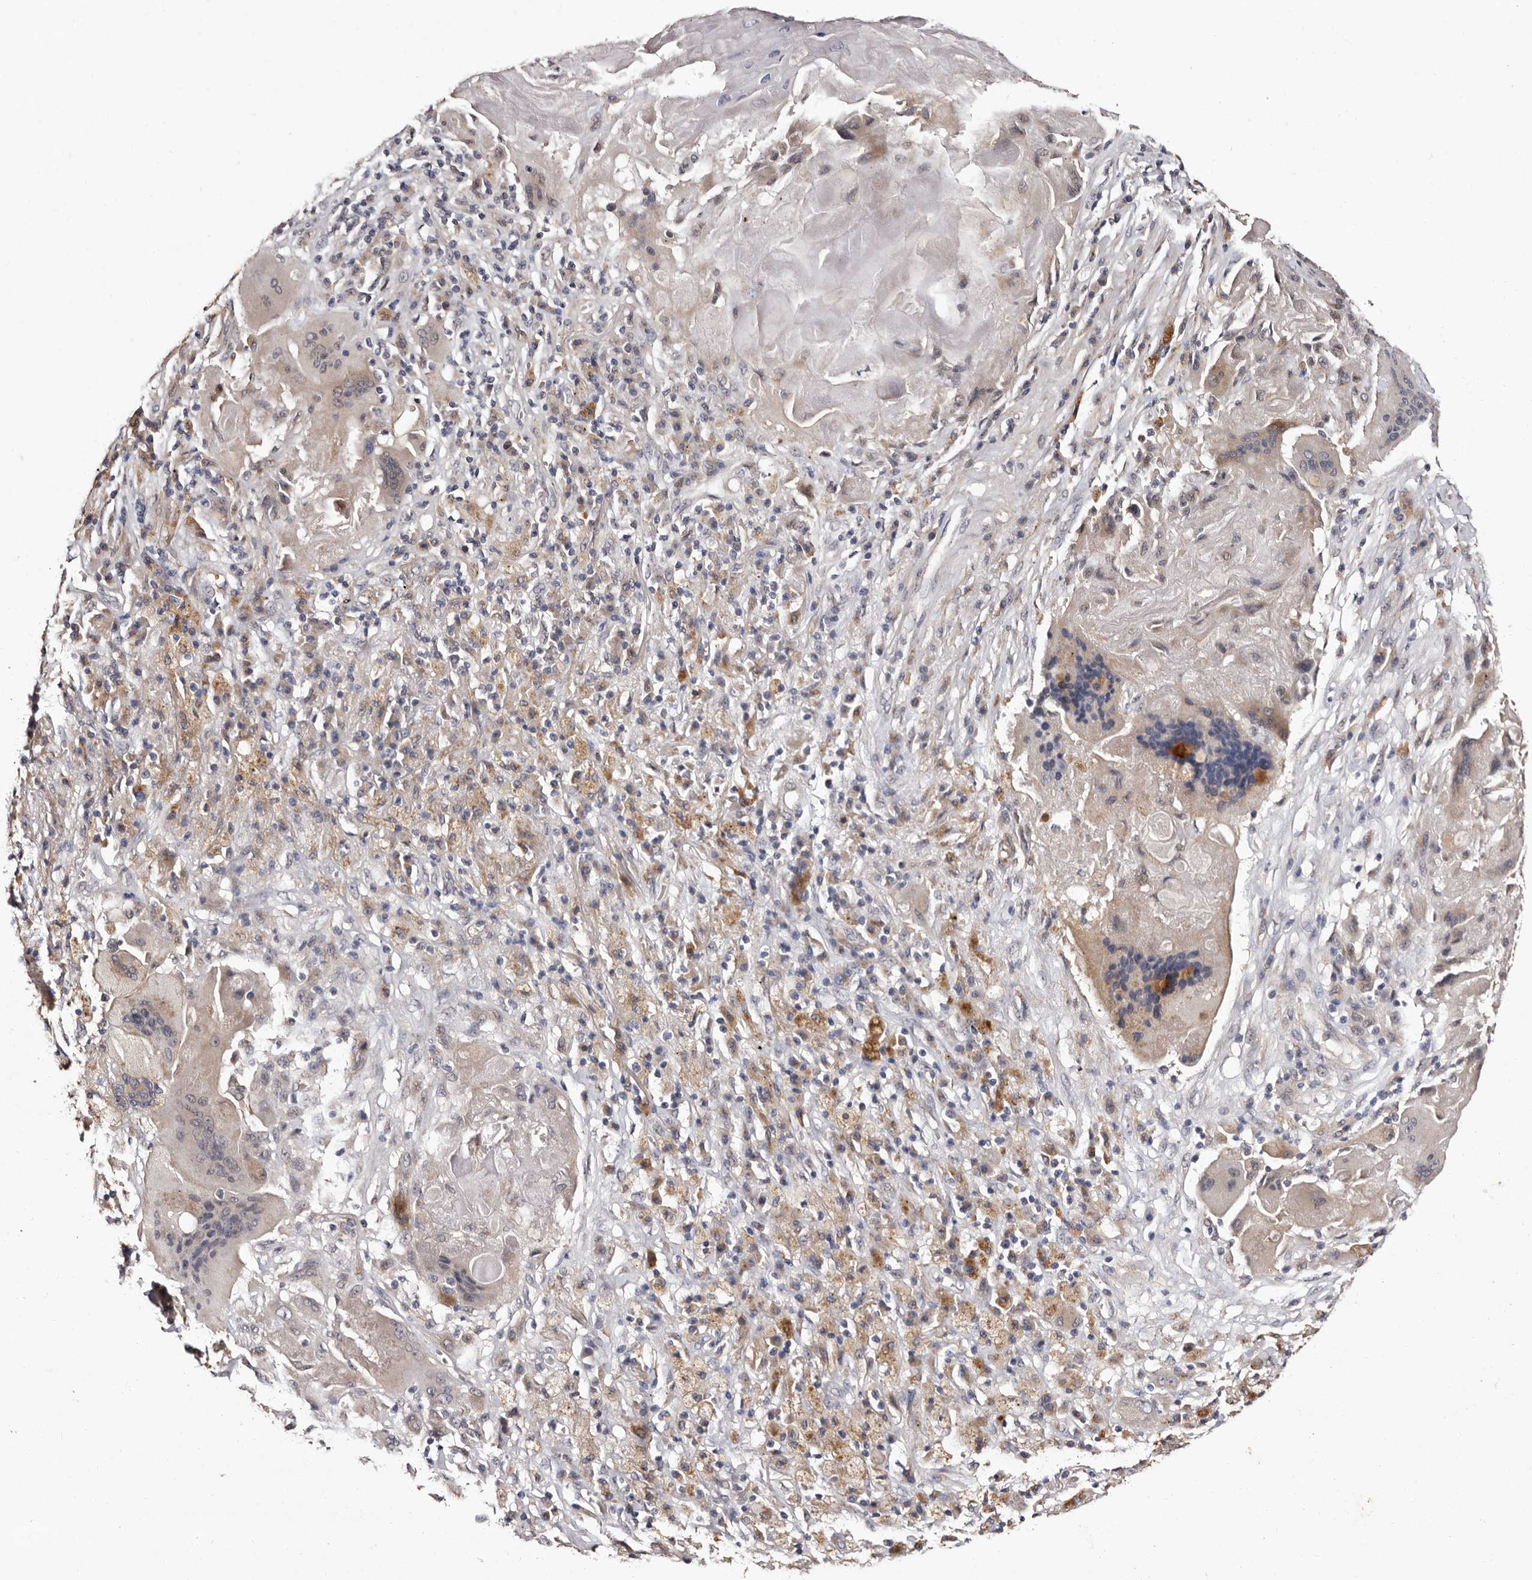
{"staining": {"intensity": "weak", "quantity": "<25%", "location": "cytoplasmic/membranous"}, "tissue": "lung cancer", "cell_type": "Tumor cells", "image_type": "cancer", "snomed": [{"axis": "morphology", "description": "Squamous cell carcinoma, NOS"}, {"axis": "topography", "description": "Lung"}], "caption": "Micrograph shows no significant protein expression in tumor cells of lung cancer (squamous cell carcinoma).", "gene": "FAM91A1", "patient": {"sex": "male", "age": 61}}